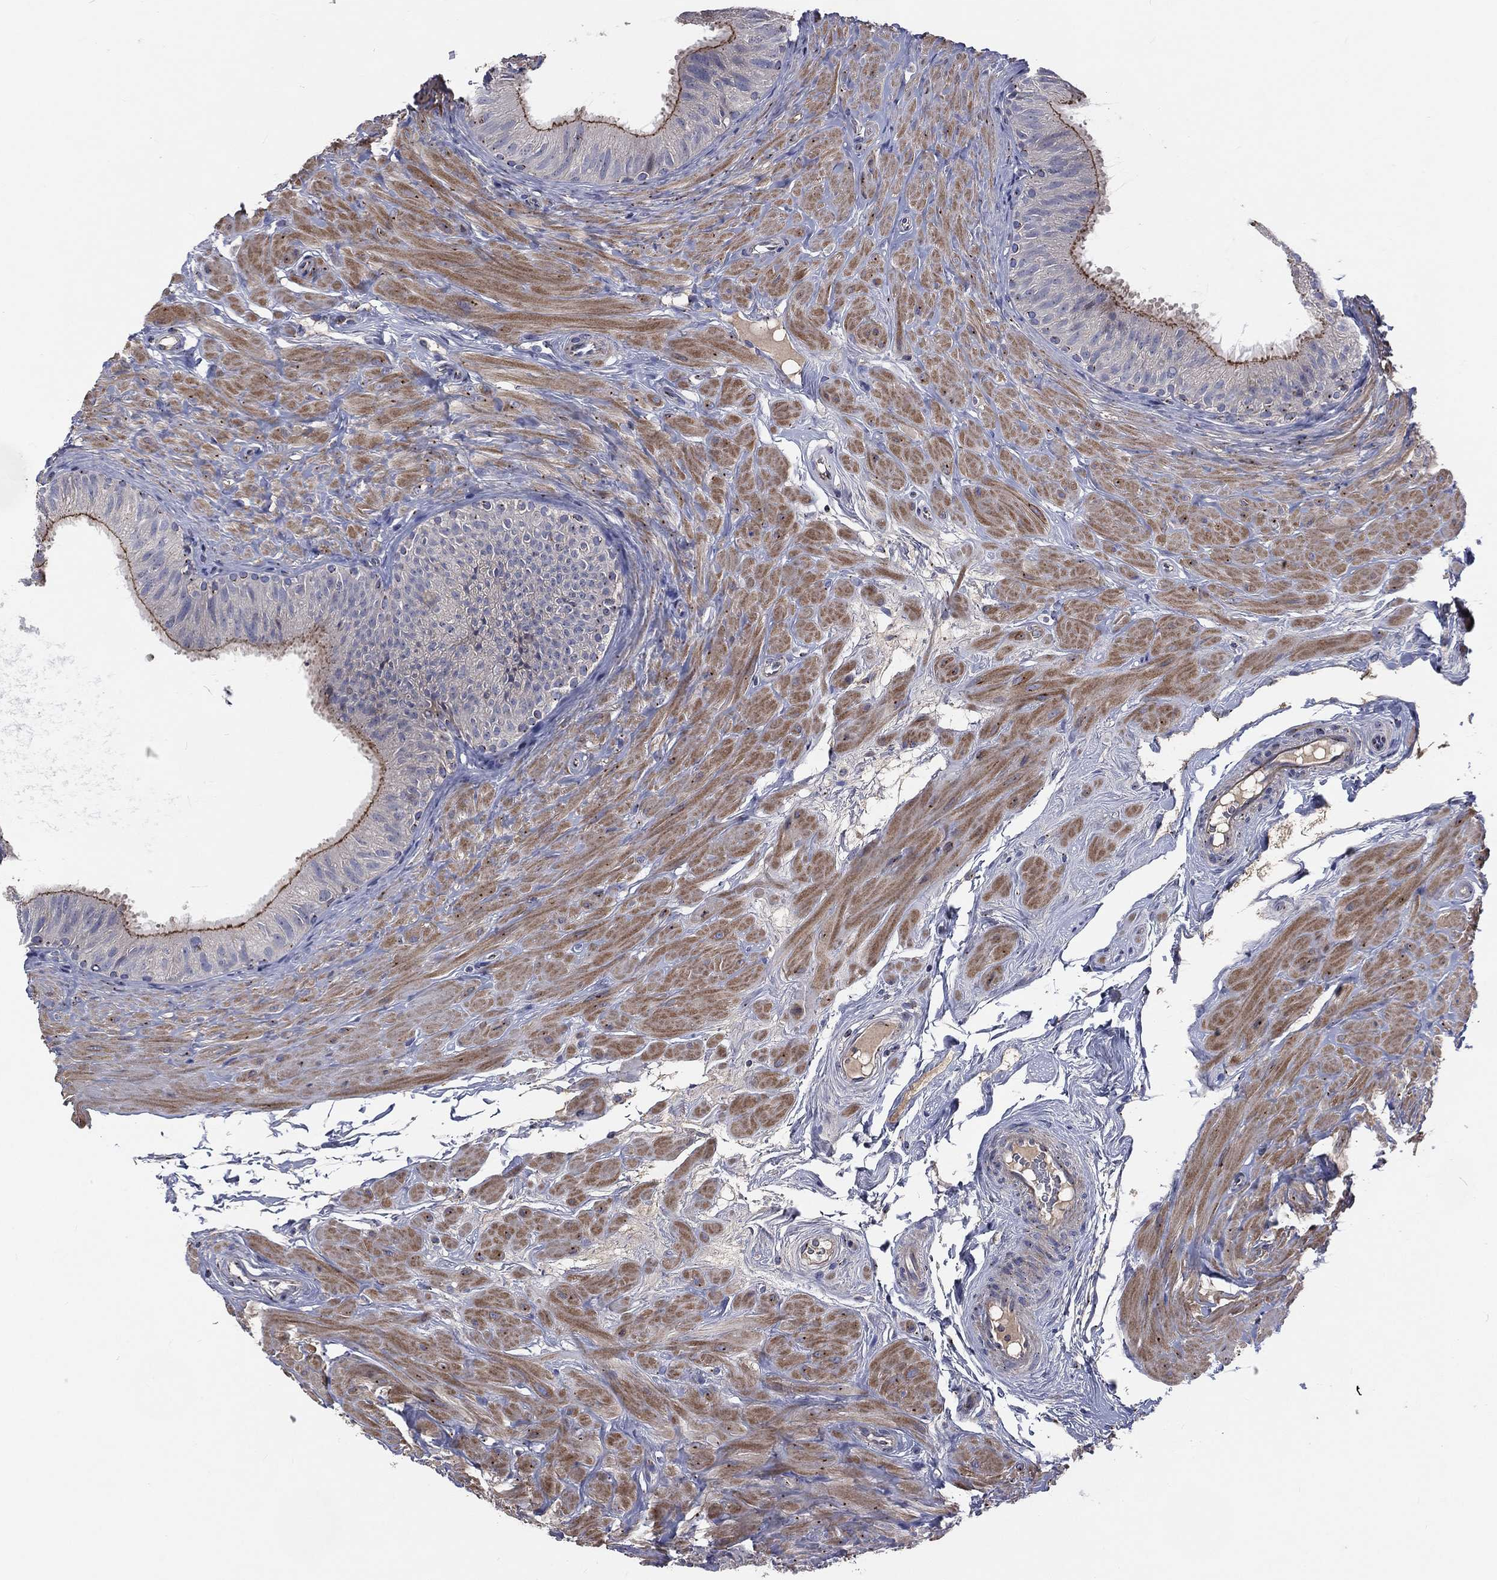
{"staining": {"intensity": "moderate", "quantity": "25%-75%", "location": "cytoplasmic/membranous"}, "tissue": "epididymis", "cell_type": "Glandular cells", "image_type": "normal", "snomed": [{"axis": "morphology", "description": "Normal tissue, NOS"}, {"axis": "topography", "description": "Epididymis"}], "caption": "This micrograph shows immunohistochemistry staining of unremarkable epididymis, with medium moderate cytoplasmic/membranous expression in approximately 25%-75% of glandular cells.", "gene": "CROCC", "patient": {"sex": "male", "age": 34}}